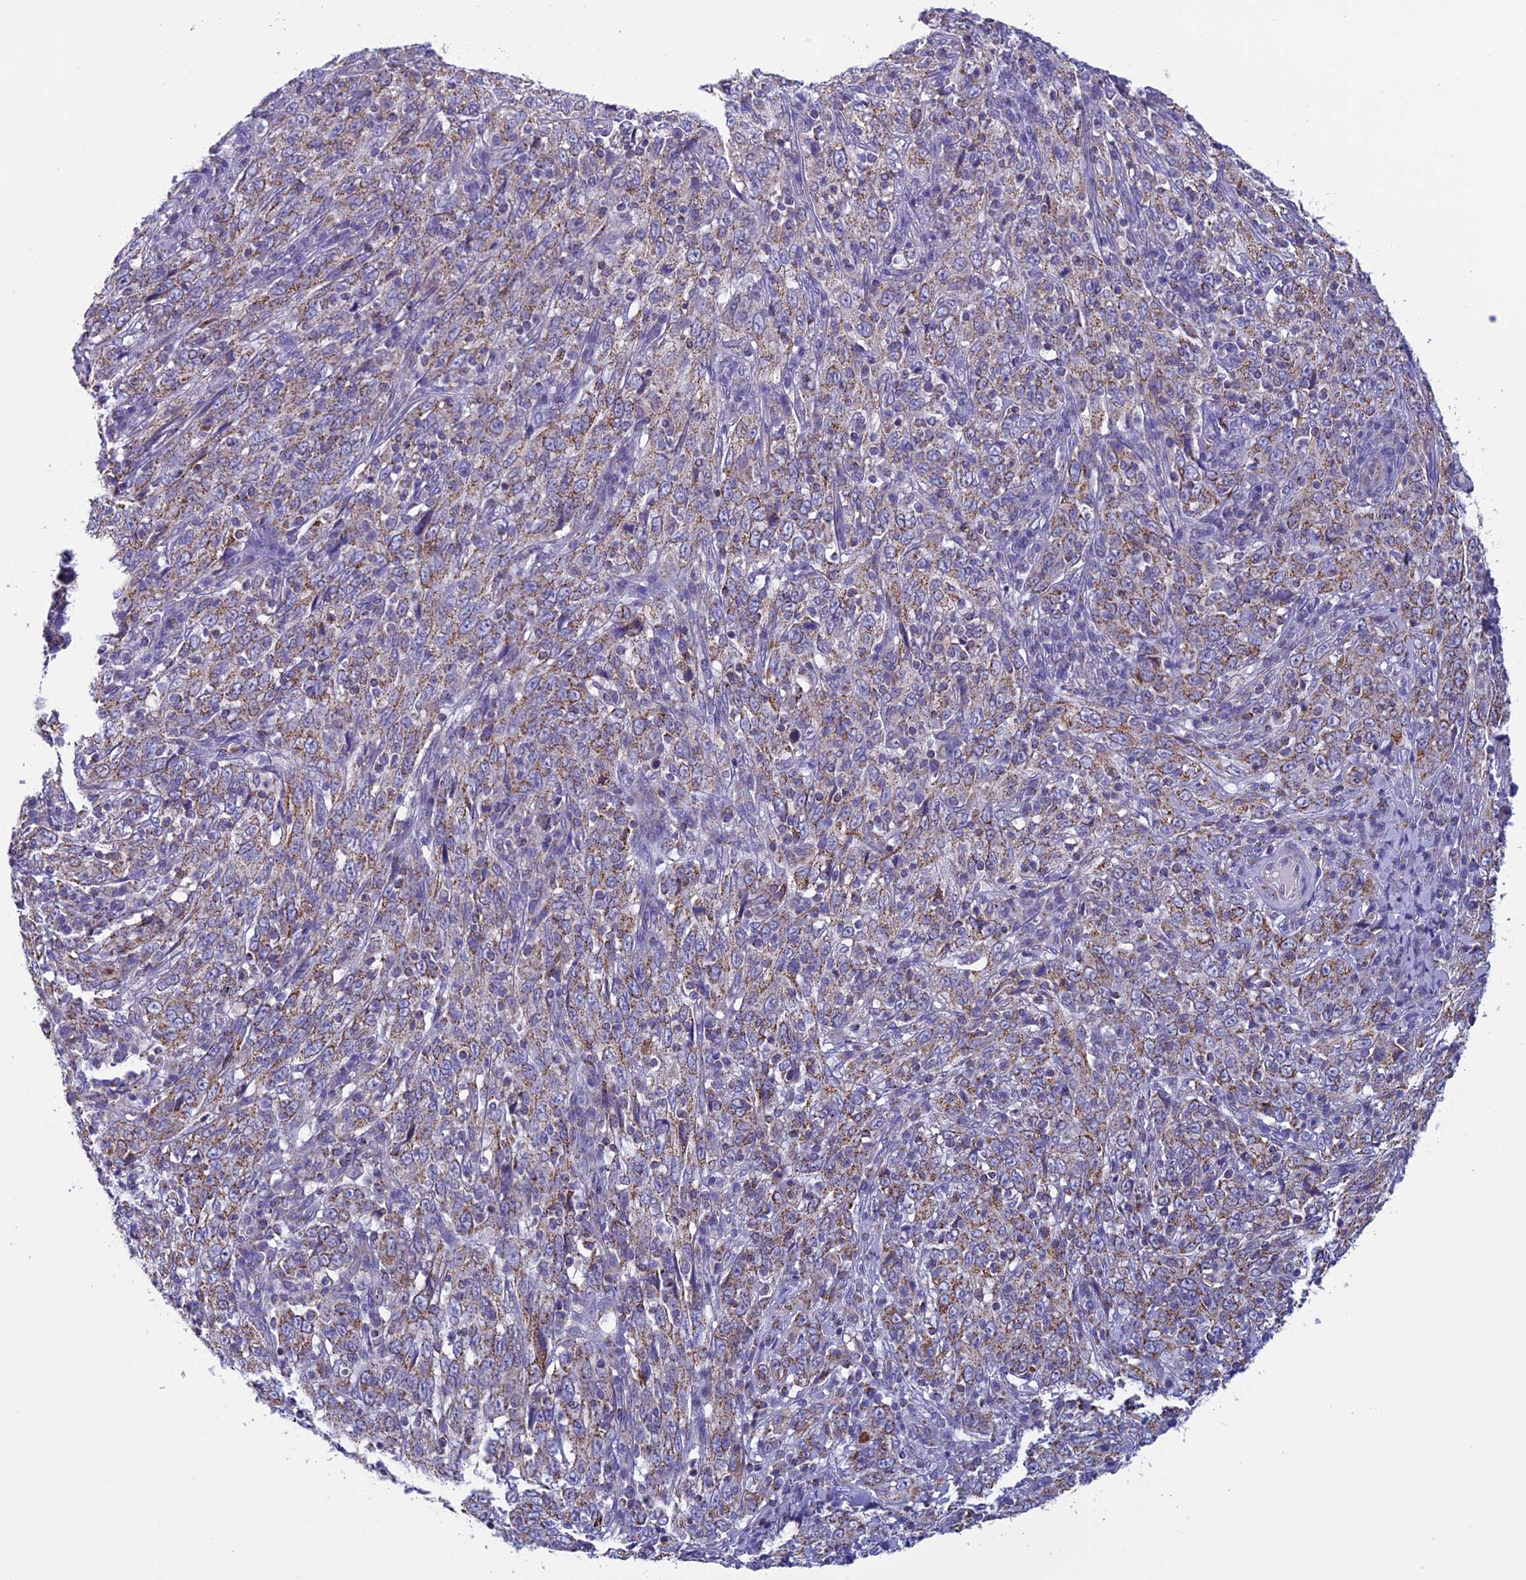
{"staining": {"intensity": "weak", "quantity": "25%-75%", "location": "cytoplasmic/membranous"}, "tissue": "cervical cancer", "cell_type": "Tumor cells", "image_type": "cancer", "snomed": [{"axis": "morphology", "description": "Squamous cell carcinoma, NOS"}, {"axis": "topography", "description": "Cervix"}], "caption": "Protein expression analysis of squamous cell carcinoma (cervical) demonstrates weak cytoplasmic/membranous expression in about 25%-75% of tumor cells.", "gene": "MFSD12", "patient": {"sex": "female", "age": 46}}